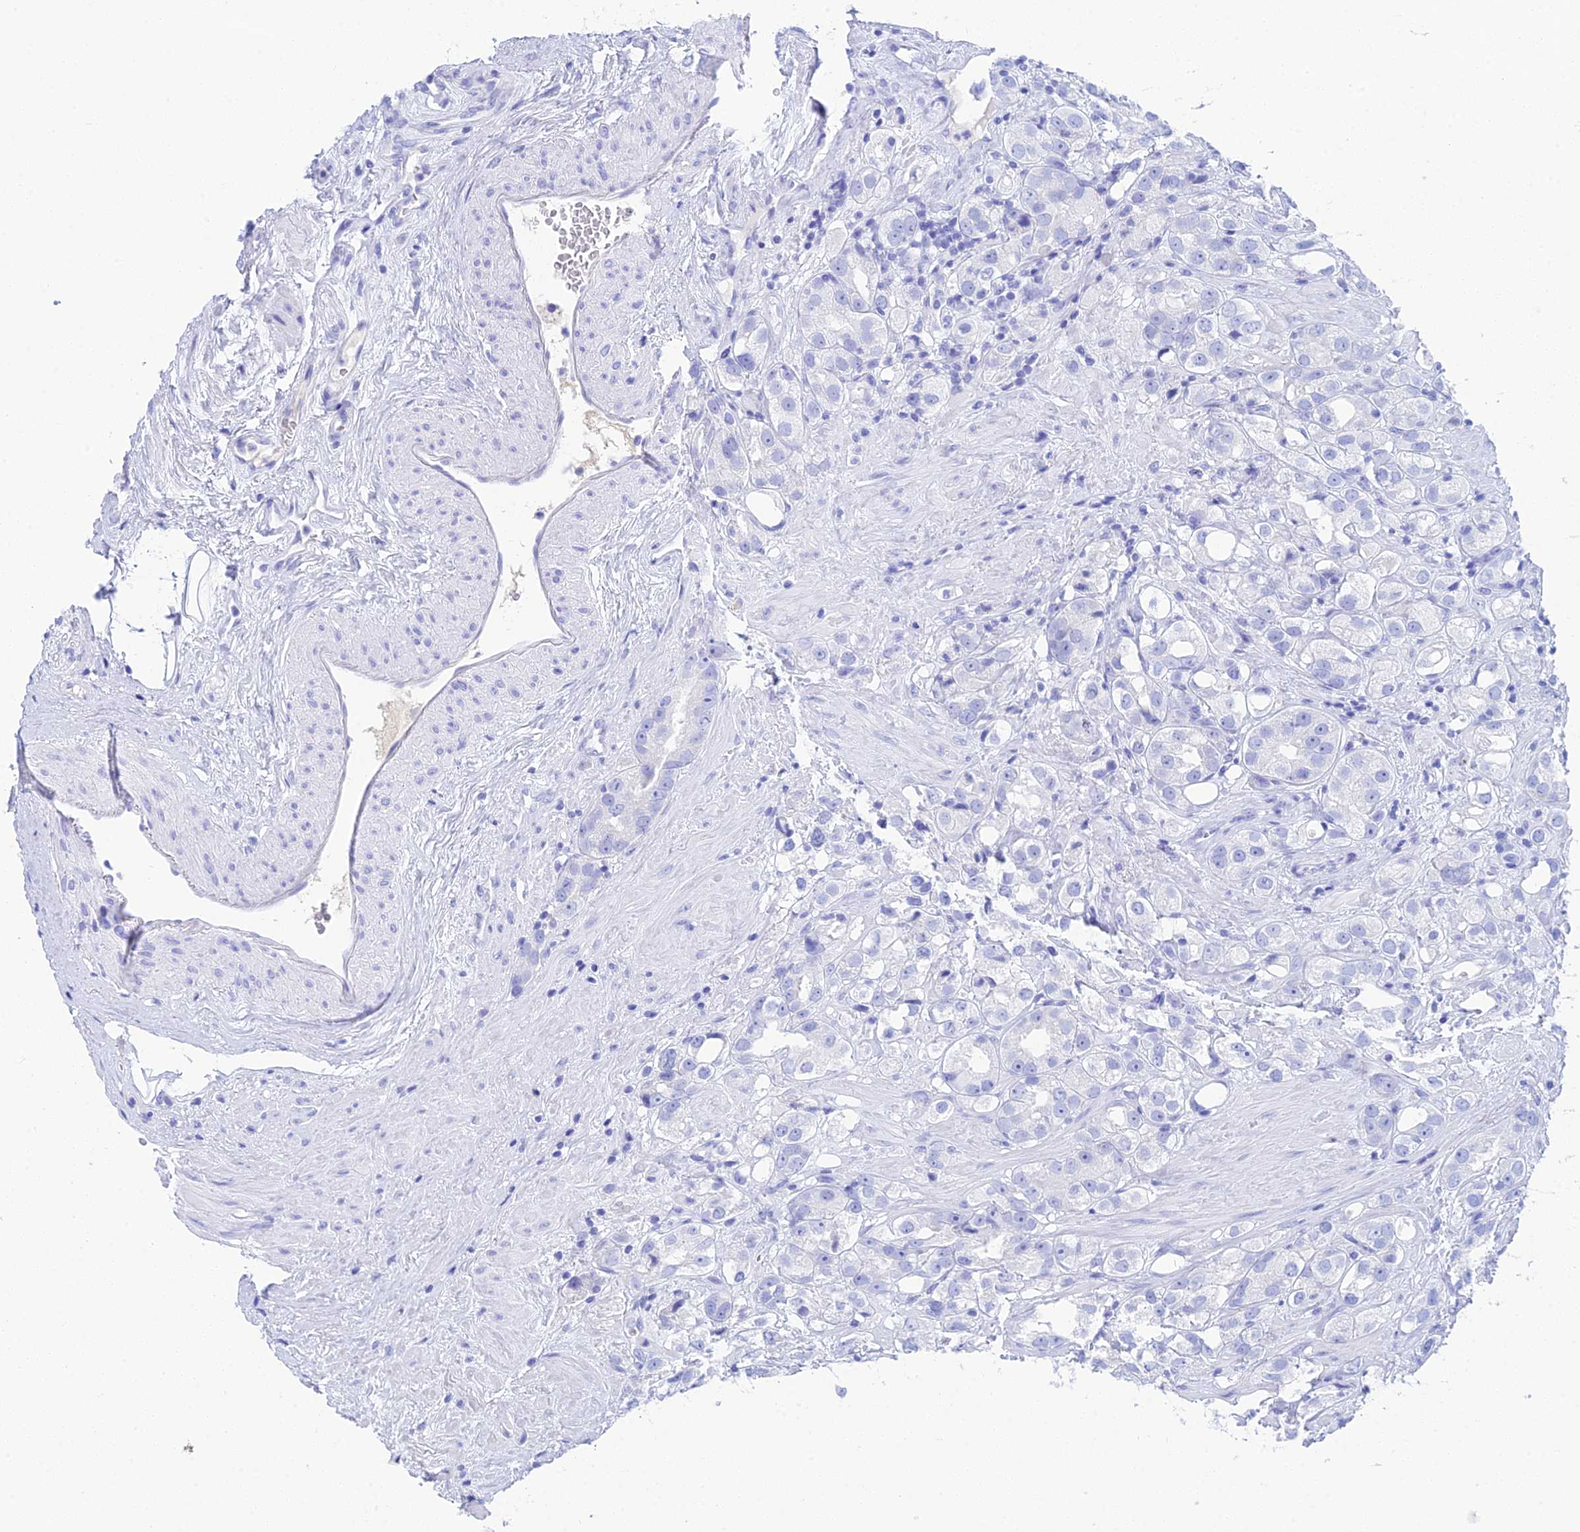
{"staining": {"intensity": "negative", "quantity": "none", "location": "none"}, "tissue": "prostate cancer", "cell_type": "Tumor cells", "image_type": "cancer", "snomed": [{"axis": "morphology", "description": "Adenocarcinoma, NOS"}, {"axis": "topography", "description": "Prostate"}], "caption": "Immunohistochemical staining of adenocarcinoma (prostate) reveals no significant positivity in tumor cells.", "gene": "REG1A", "patient": {"sex": "male", "age": 79}}